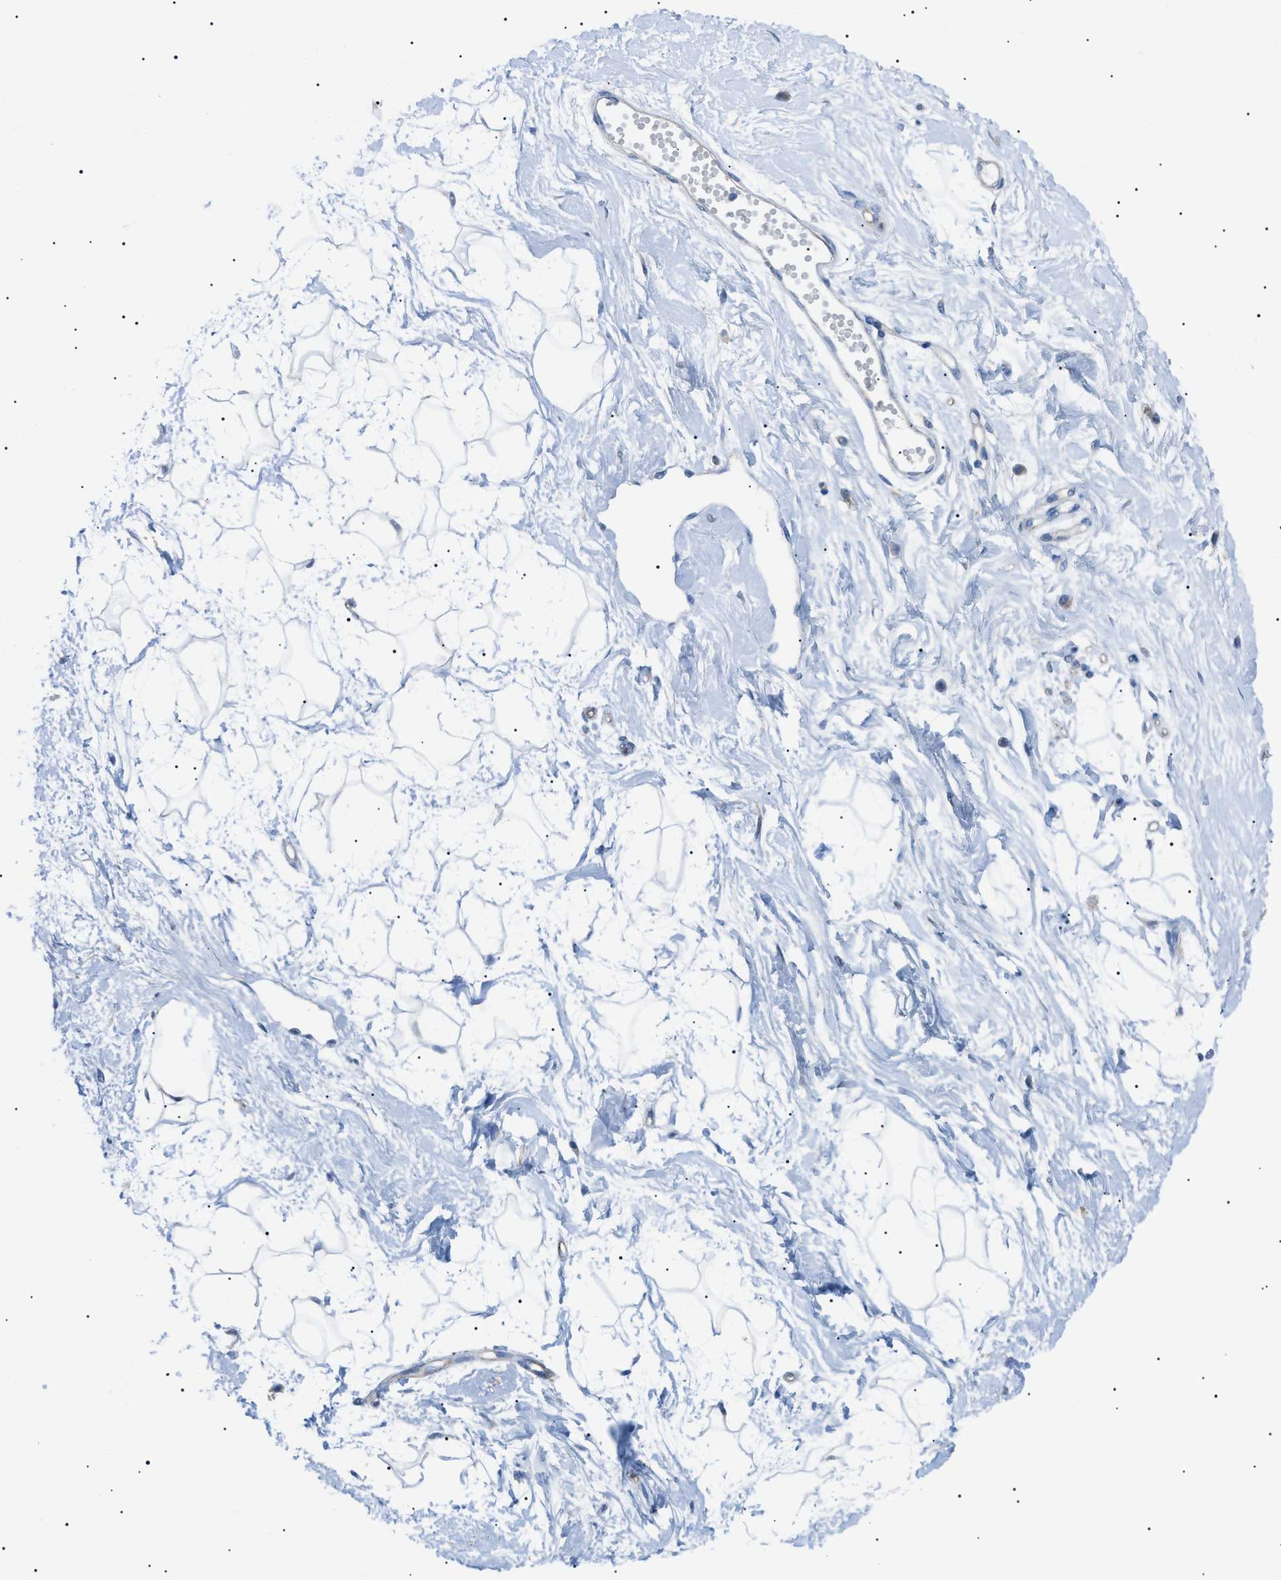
{"staining": {"intensity": "negative", "quantity": "none", "location": "none"}, "tissue": "breast", "cell_type": "Adipocytes", "image_type": "normal", "snomed": [{"axis": "morphology", "description": "Normal tissue, NOS"}, {"axis": "topography", "description": "Breast"}], "caption": "Immunohistochemical staining of normal human breast shows no significant expression in adipocytes. Nuclei are stained in blue.", "gene": "ADAMTS1", "patient": {"sex": "female", "age": 45}}